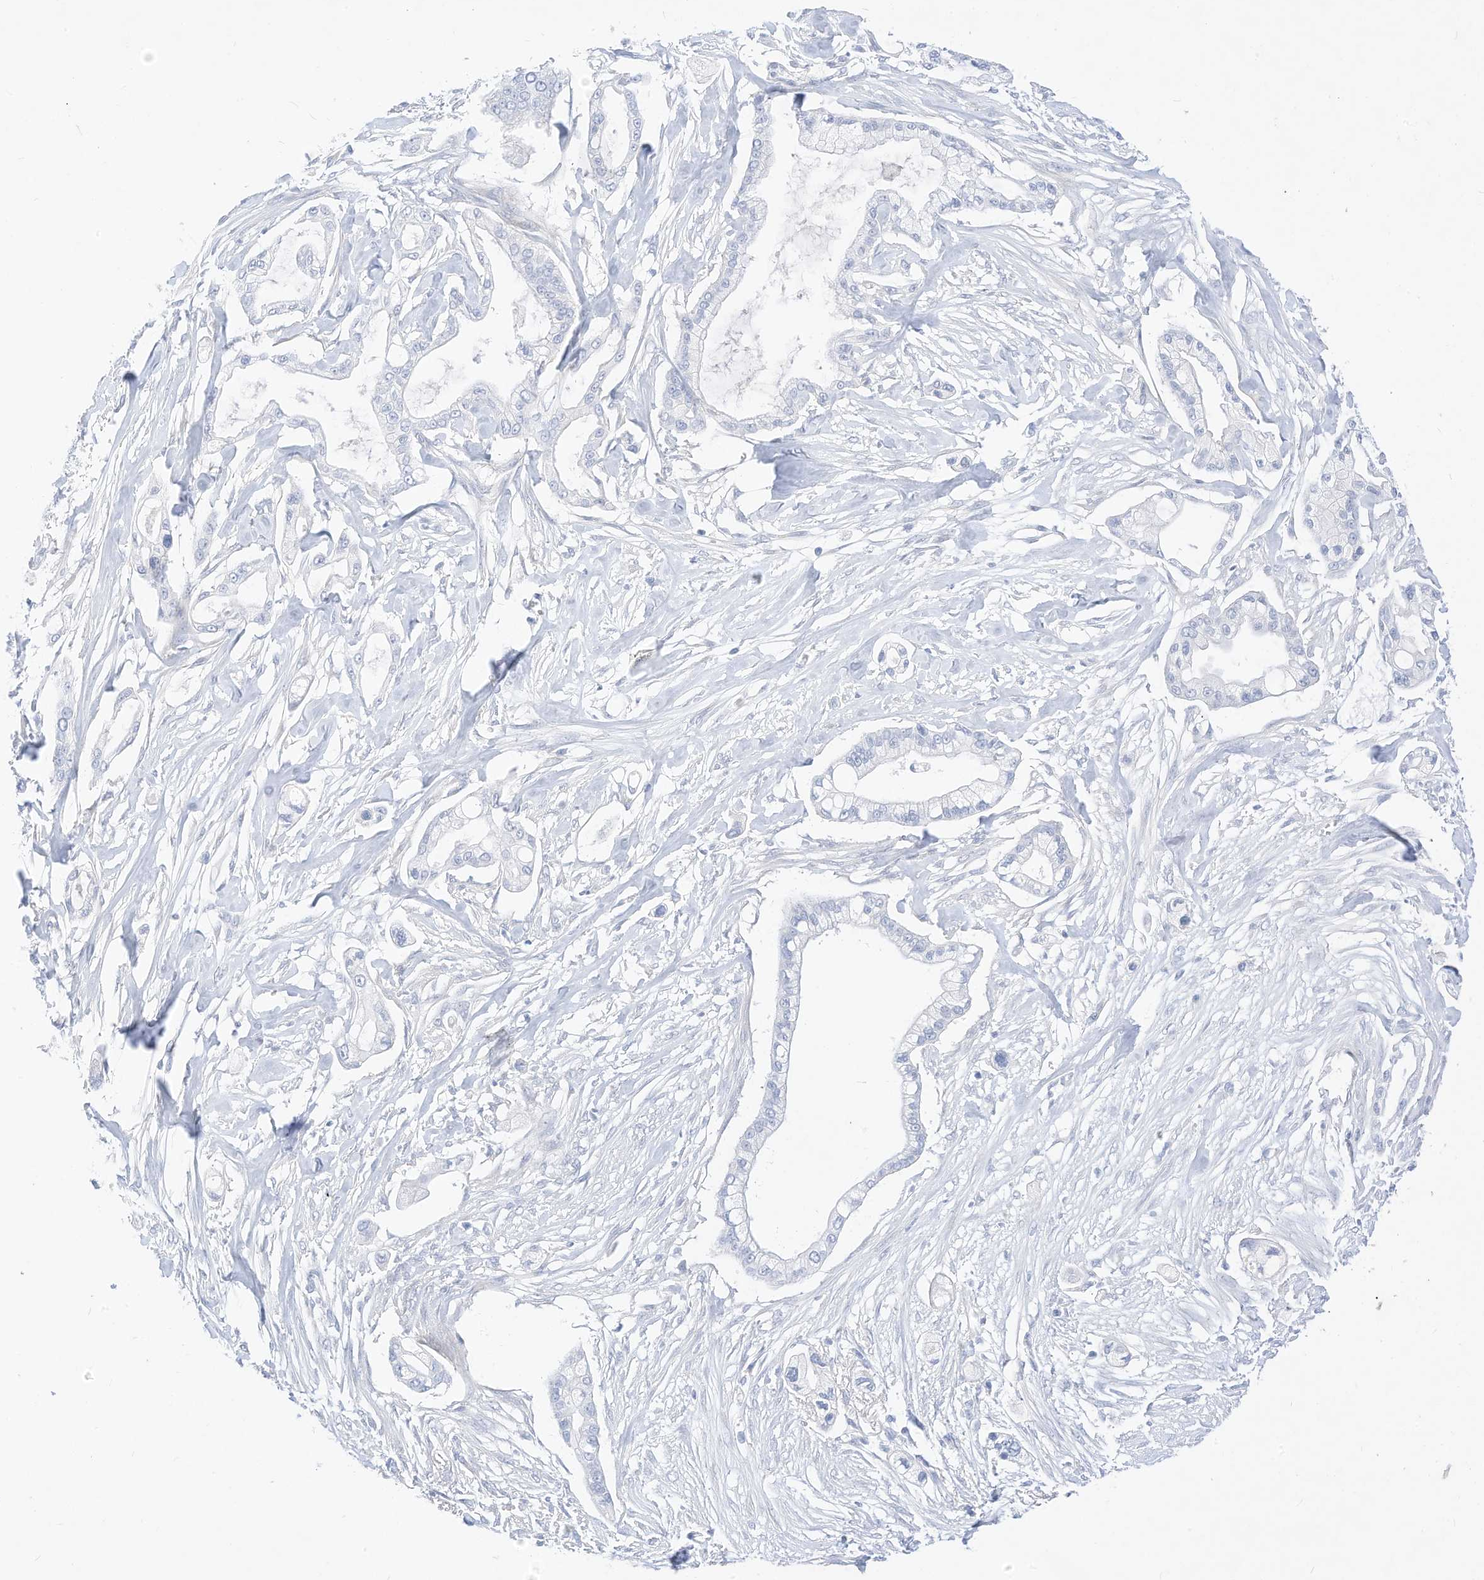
{"staining": {"intensity": "negative", "quantity": "none", "location": "none"}, "tissue": "pancreatic cancer", "cell_type": "Tumor cells", "image_type": "cancer", "snomed": [{"axis": "morphology", "description": "Adenocarcinoma, NOS"}, {"axis": "topography", "description": "Pancreas"}], "caption": "A photomicrograph of pancreatic cancer (adenocarcinoma) stained for a protein demonstrates no brown staining in tumor cells.", "gene": "SPOCD1", "patient": {"sex": "male", "age": 68}}